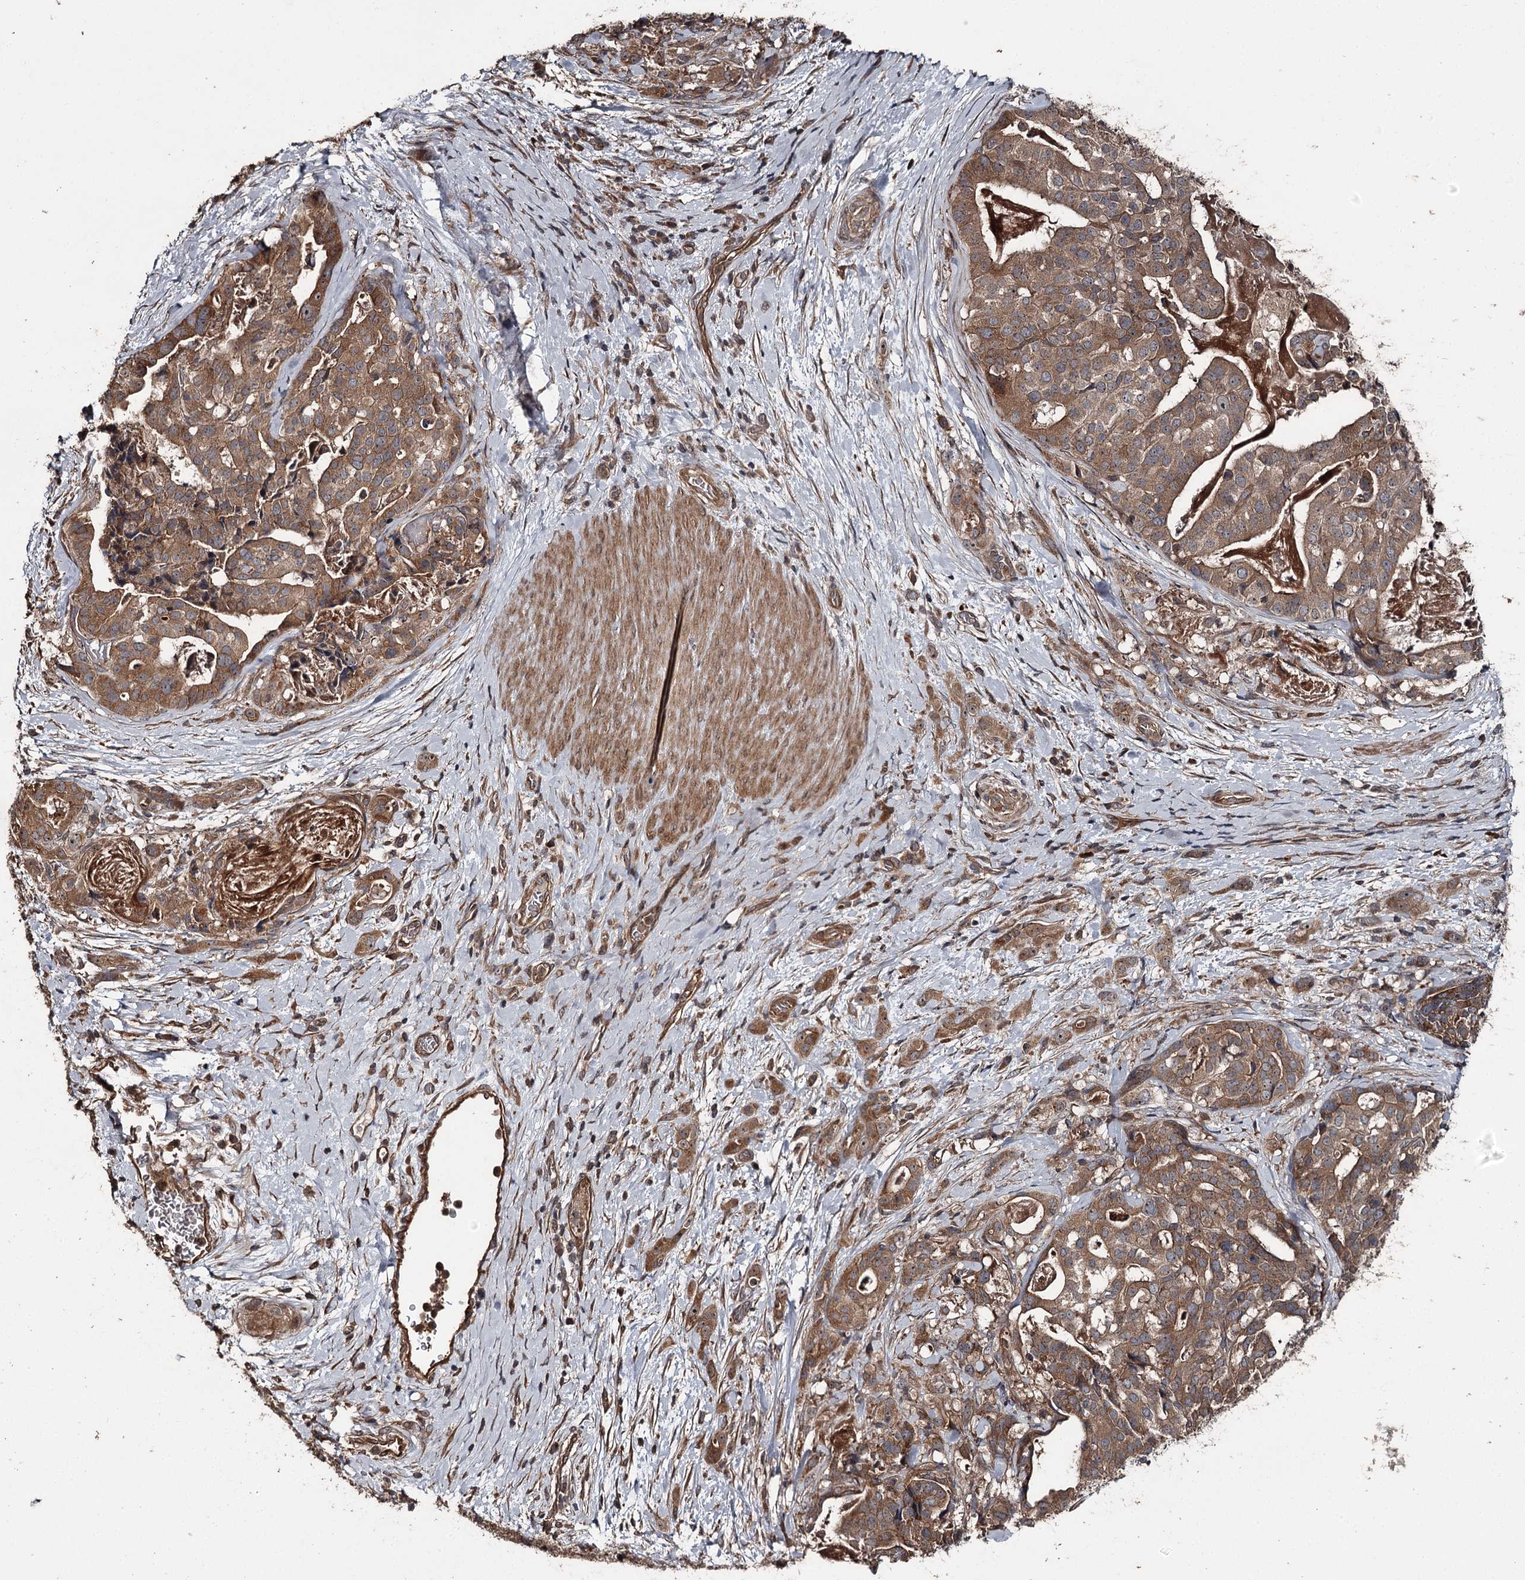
{"staining": {"intensity": "strong", "quantity": ">75%", "location": "cytoplasmic/membranous"}, "tissue": "stomach cancer", "cell_type": "Tumor cells", "image_type": "cancer", "snomed": [{"axis": "morphology", "description": "Adenocarcinoma, NOS"}, {"axis": "topography", "description": "Stomach"}], "caption": "Stomach cancer stained with a protein marker exhibits strong staining in tumor cells.", "gene": "RAB21", "patient": {"sex": "male", "age": 48}}